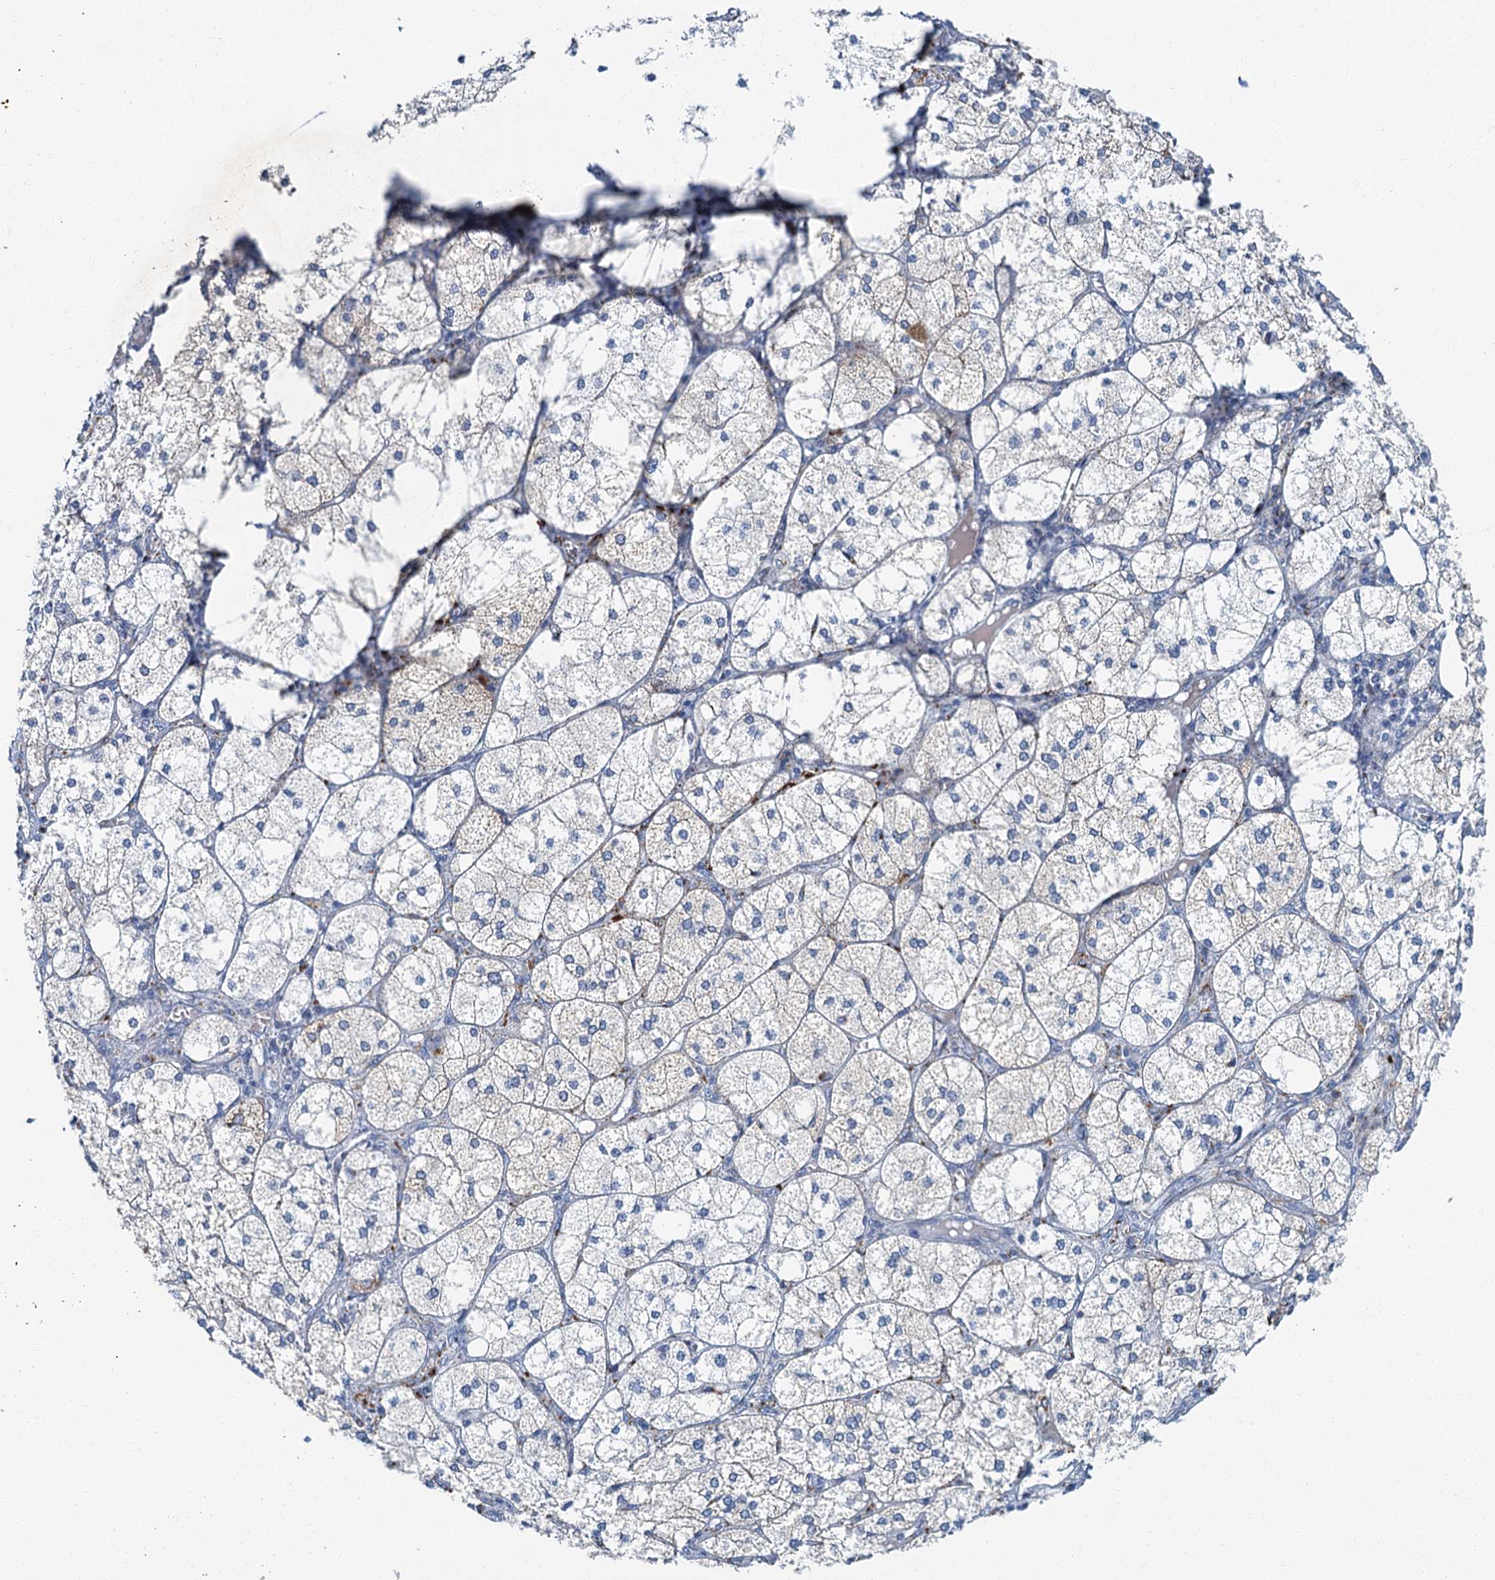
{"staining": {"intensity": "weak", "quantity": "<25%", "location": "cytoplasmic/membranous"}, "tissue": "adrenal gland", "cell_type": "Glandular cells", "image_type": "normal", "snomed": [{"axis": "morphology", "description": "Normal tissue, NOS"}, {"axis": "topography", "description": "Adrenal gland"}], "caption": "The micrograph reveals no significant staining in glandular cells of adrenal gland. (Immunohistochemistry (ihc), brightfield microscopy, high magnification).", "gene": "LYPD3", "patient": {"sex": "female", "age": 61}}